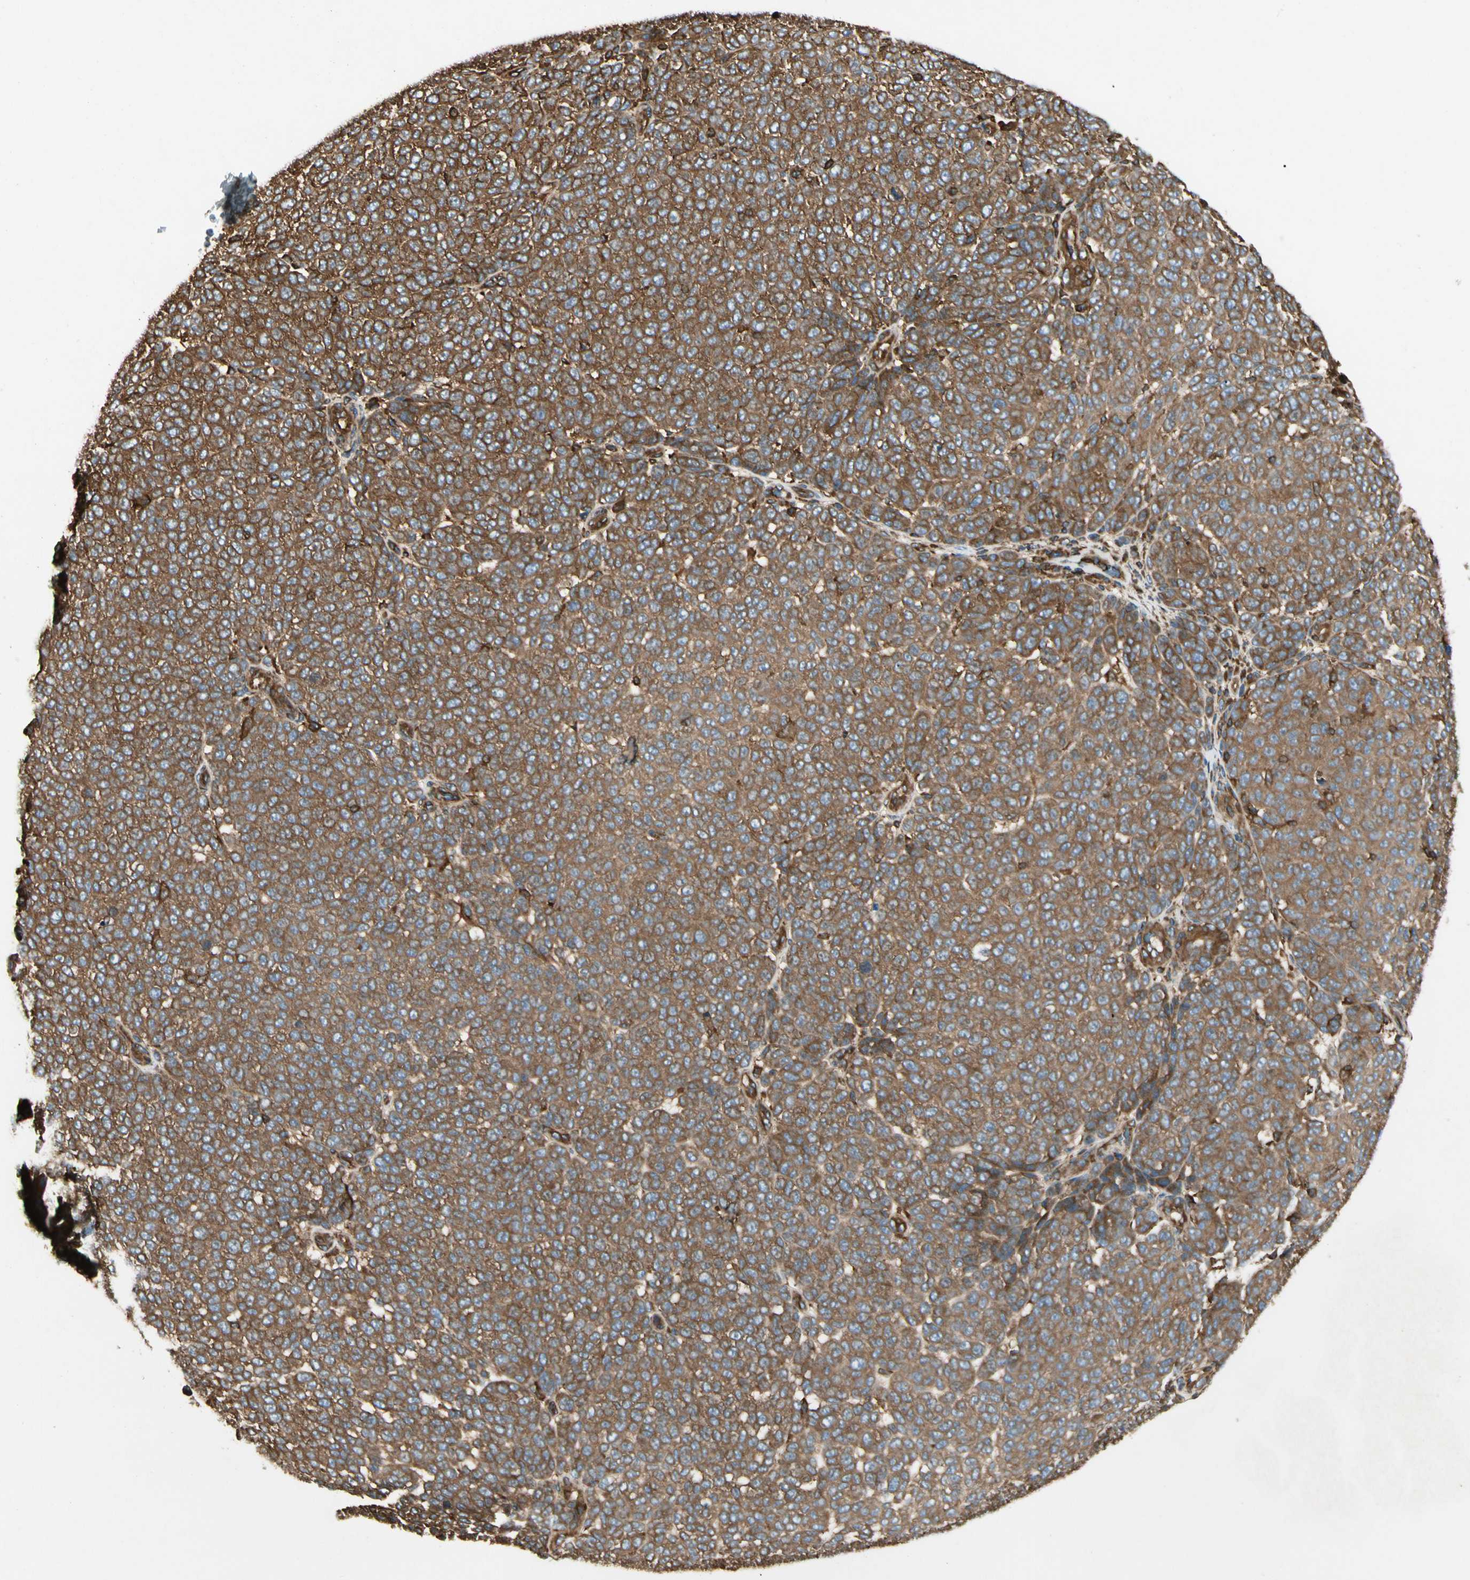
{"staining": {"intensity": "strong", "quantity": ">75%", "location": "cytoplasmic/membranous"}, "tissue": "melanoma", "cell_type": "Tumor cells", "image_type": "cancer", "snomed": [{"axis": "morphology", "description": "Malignant melanoma, NOS"}, {"axis": "topography", "description": "Skin"}], "caption": "Protein expression by immunohistochemistry demonstrates strong cytoplasmic/membranous staining in approximately >75% of tumor cells in melanoma.", "gene": "ARPC2", "patient": {"sex": "male", "age": 59}}